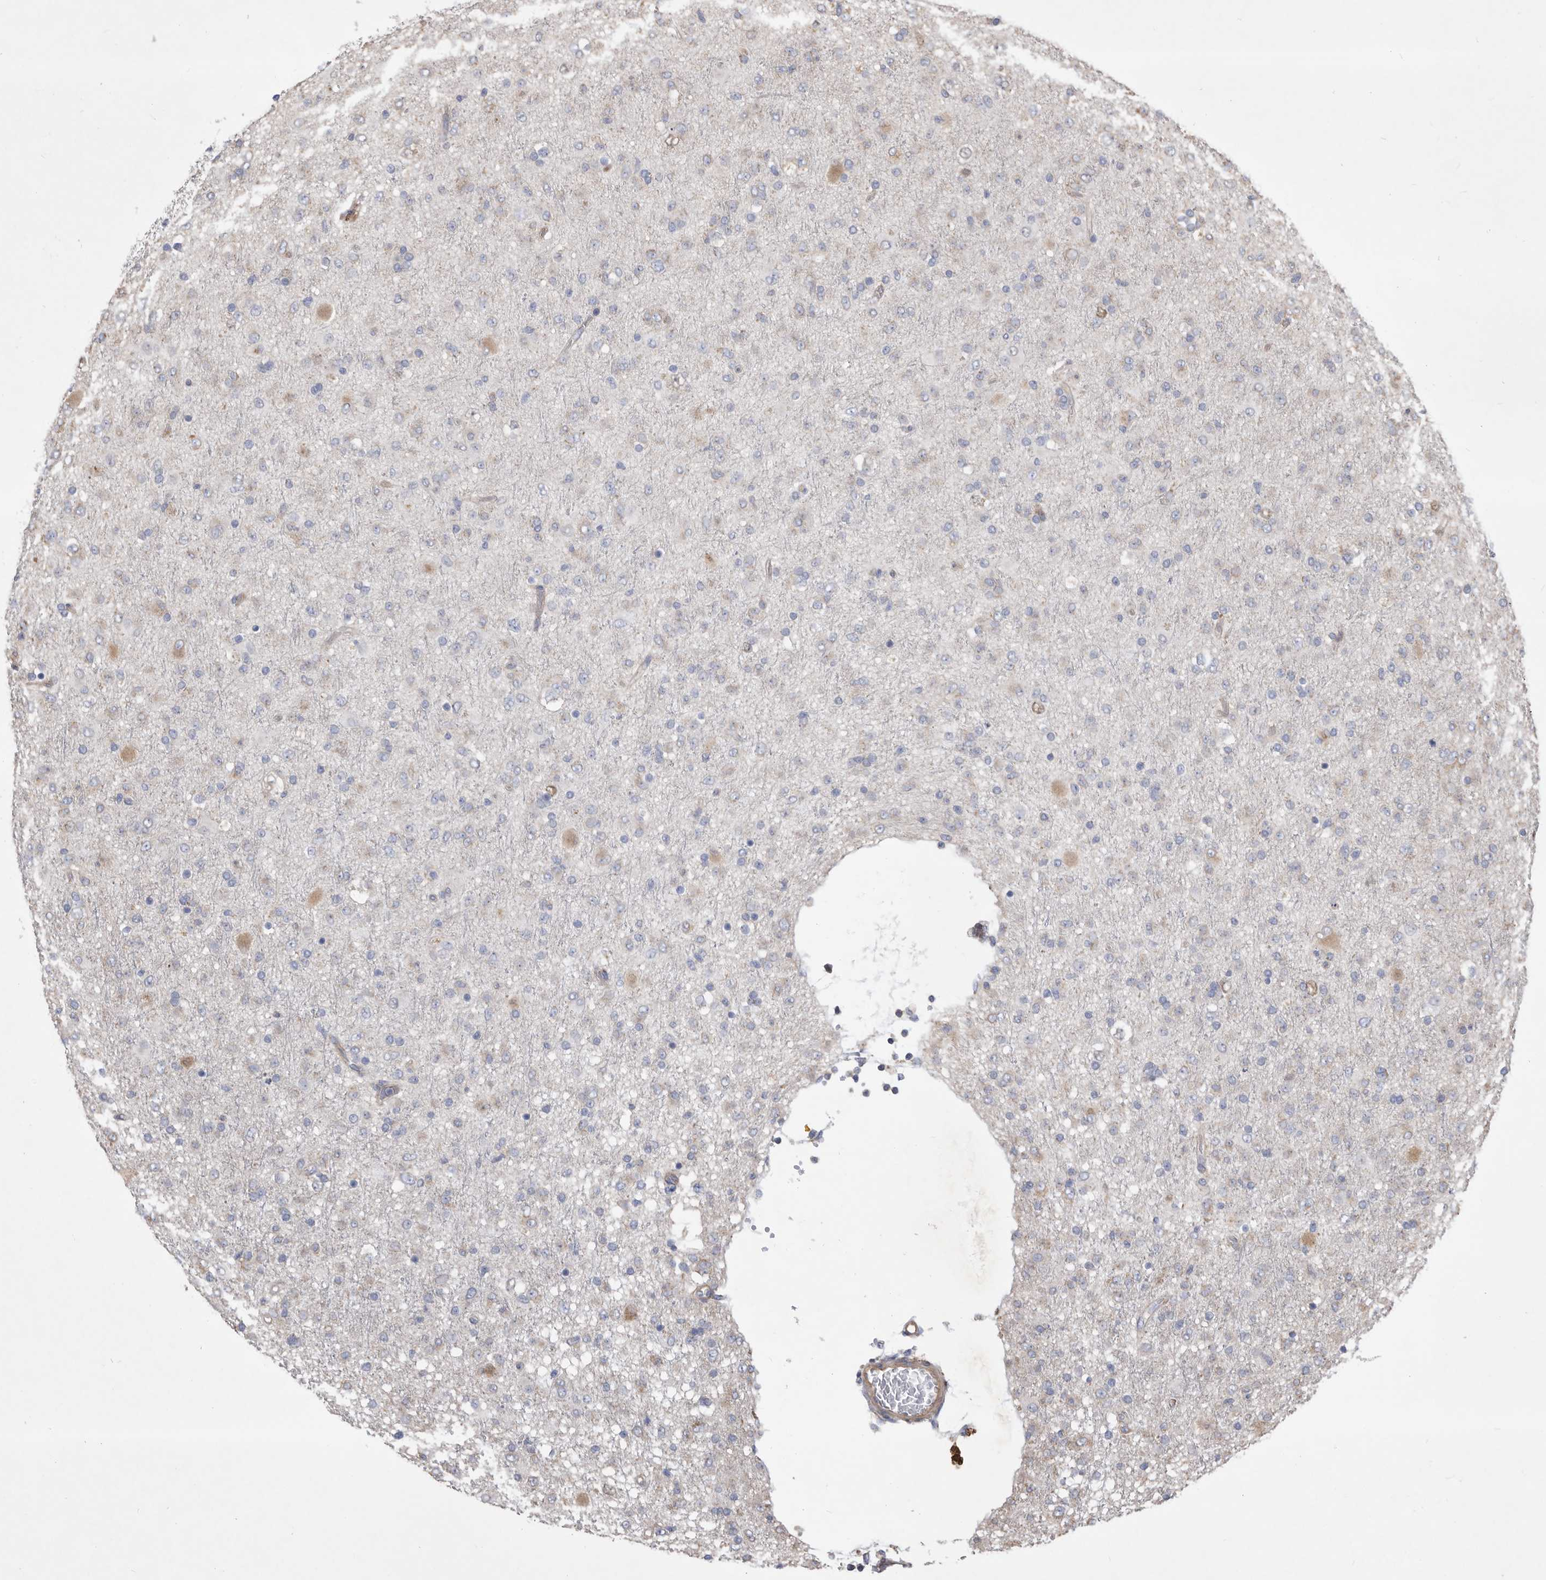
{"staining": {"intensity": "negative", "quantity": "none", "location": "none"}, "tissue": "glioma", "cell_type": "Tumor cells", "image_type": "cancer", "snomed": [{"axis": "morphology", "description": "Glioma, malignant, Low grade"}, {"axis": "topography", "description": "Brain"}], "caption": "DAB immunohistochemical staining of malignant glioma (low-grade) exhibits no significant expression in tumor cells.", "gene": "ATP13A3", "patient": {"sex": "male", "age": 65}}